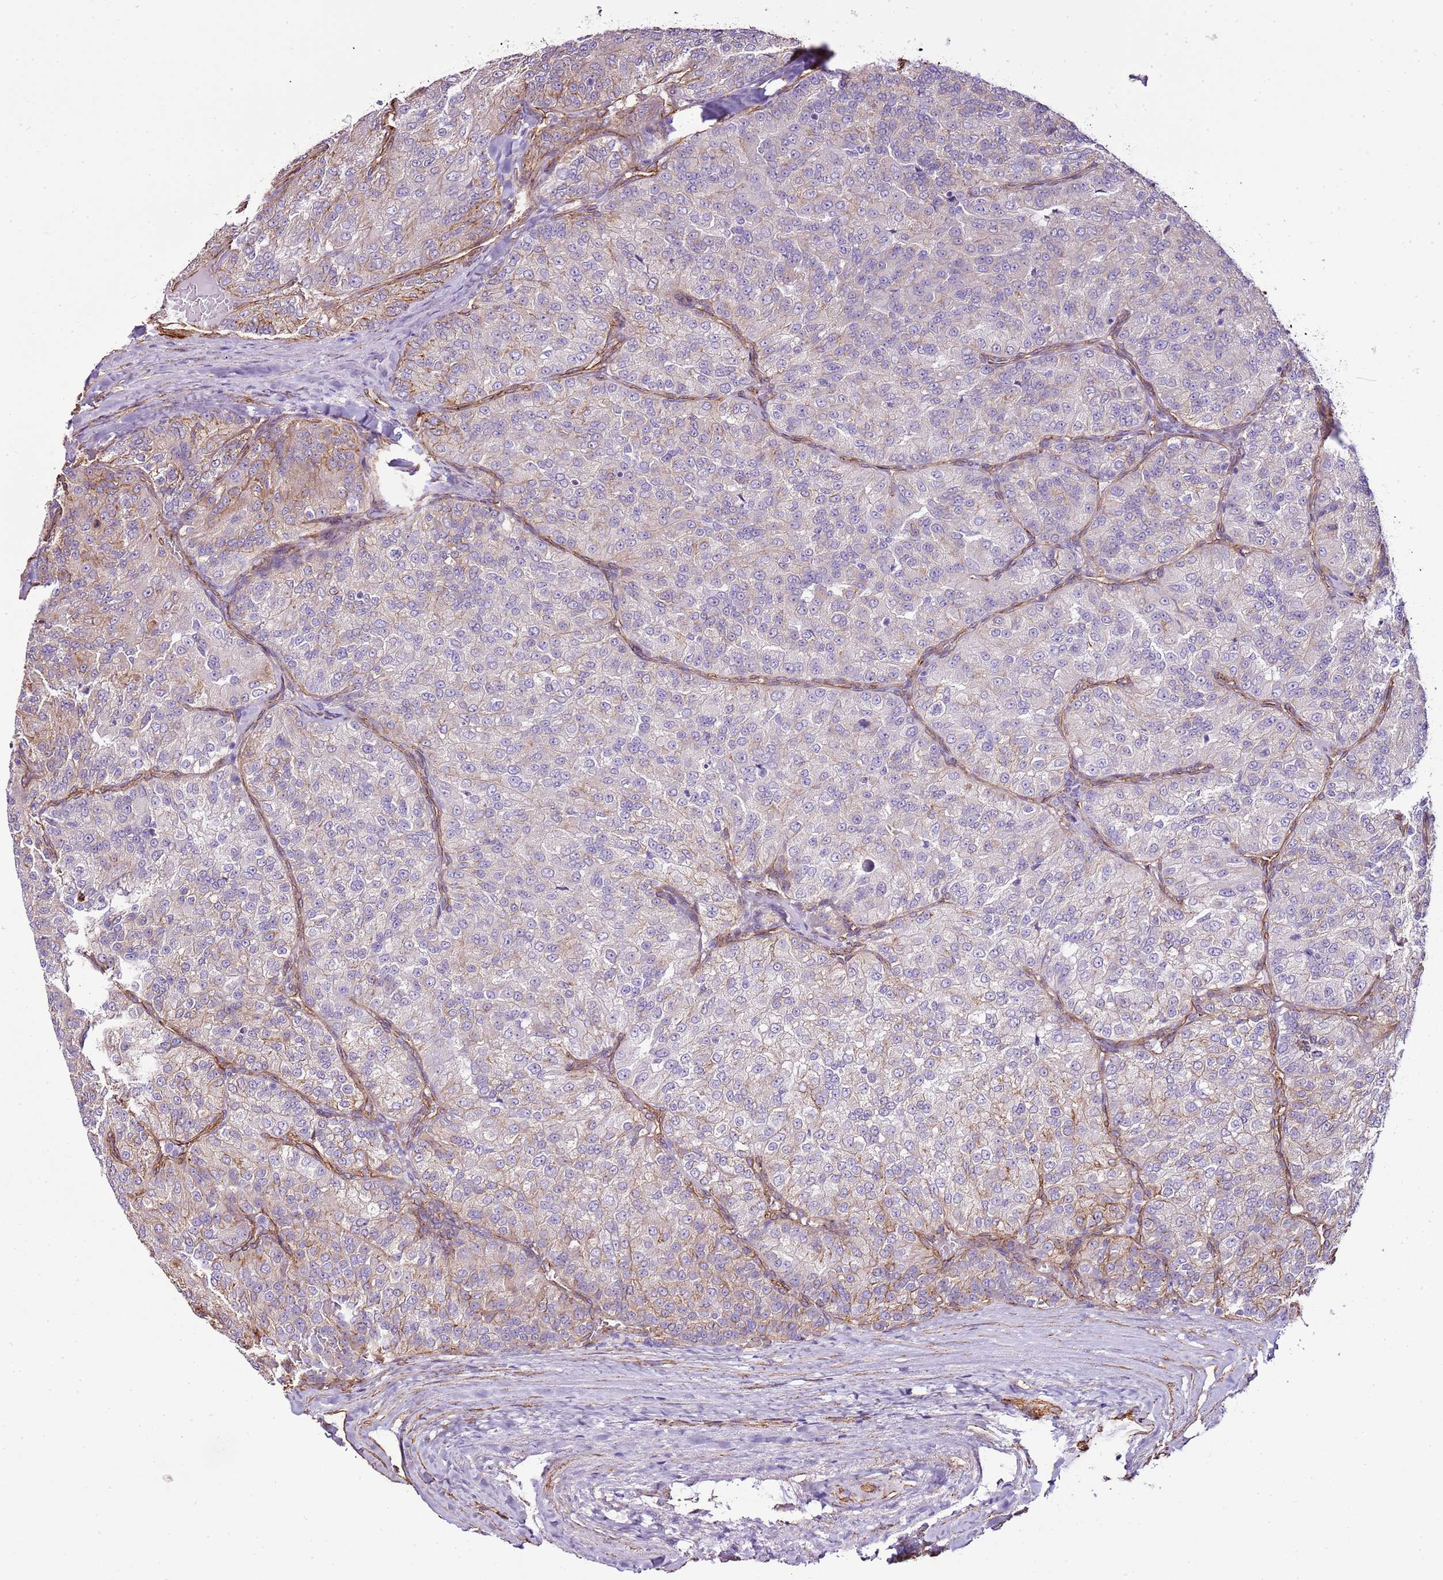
{"staining": {"intensity": "weak", "quantity": "<25%", "location": "cytoplasmic/membranous"}, "tissue": "renal cancer", "cell_type": "Tumor cells", "image_type": "cancer", "snomed": [{"axis": "morphology", "description": "Adenocarcinoma, NOS"}, {"axis": "topography", "description": "Kidney"}], "caption": "This is an IHC image of human adenocarcinoma (renal). There is no positivity in tumor cells.", "gene": "CTDSPL", "patient": {"sex": "female", "age": 63}}